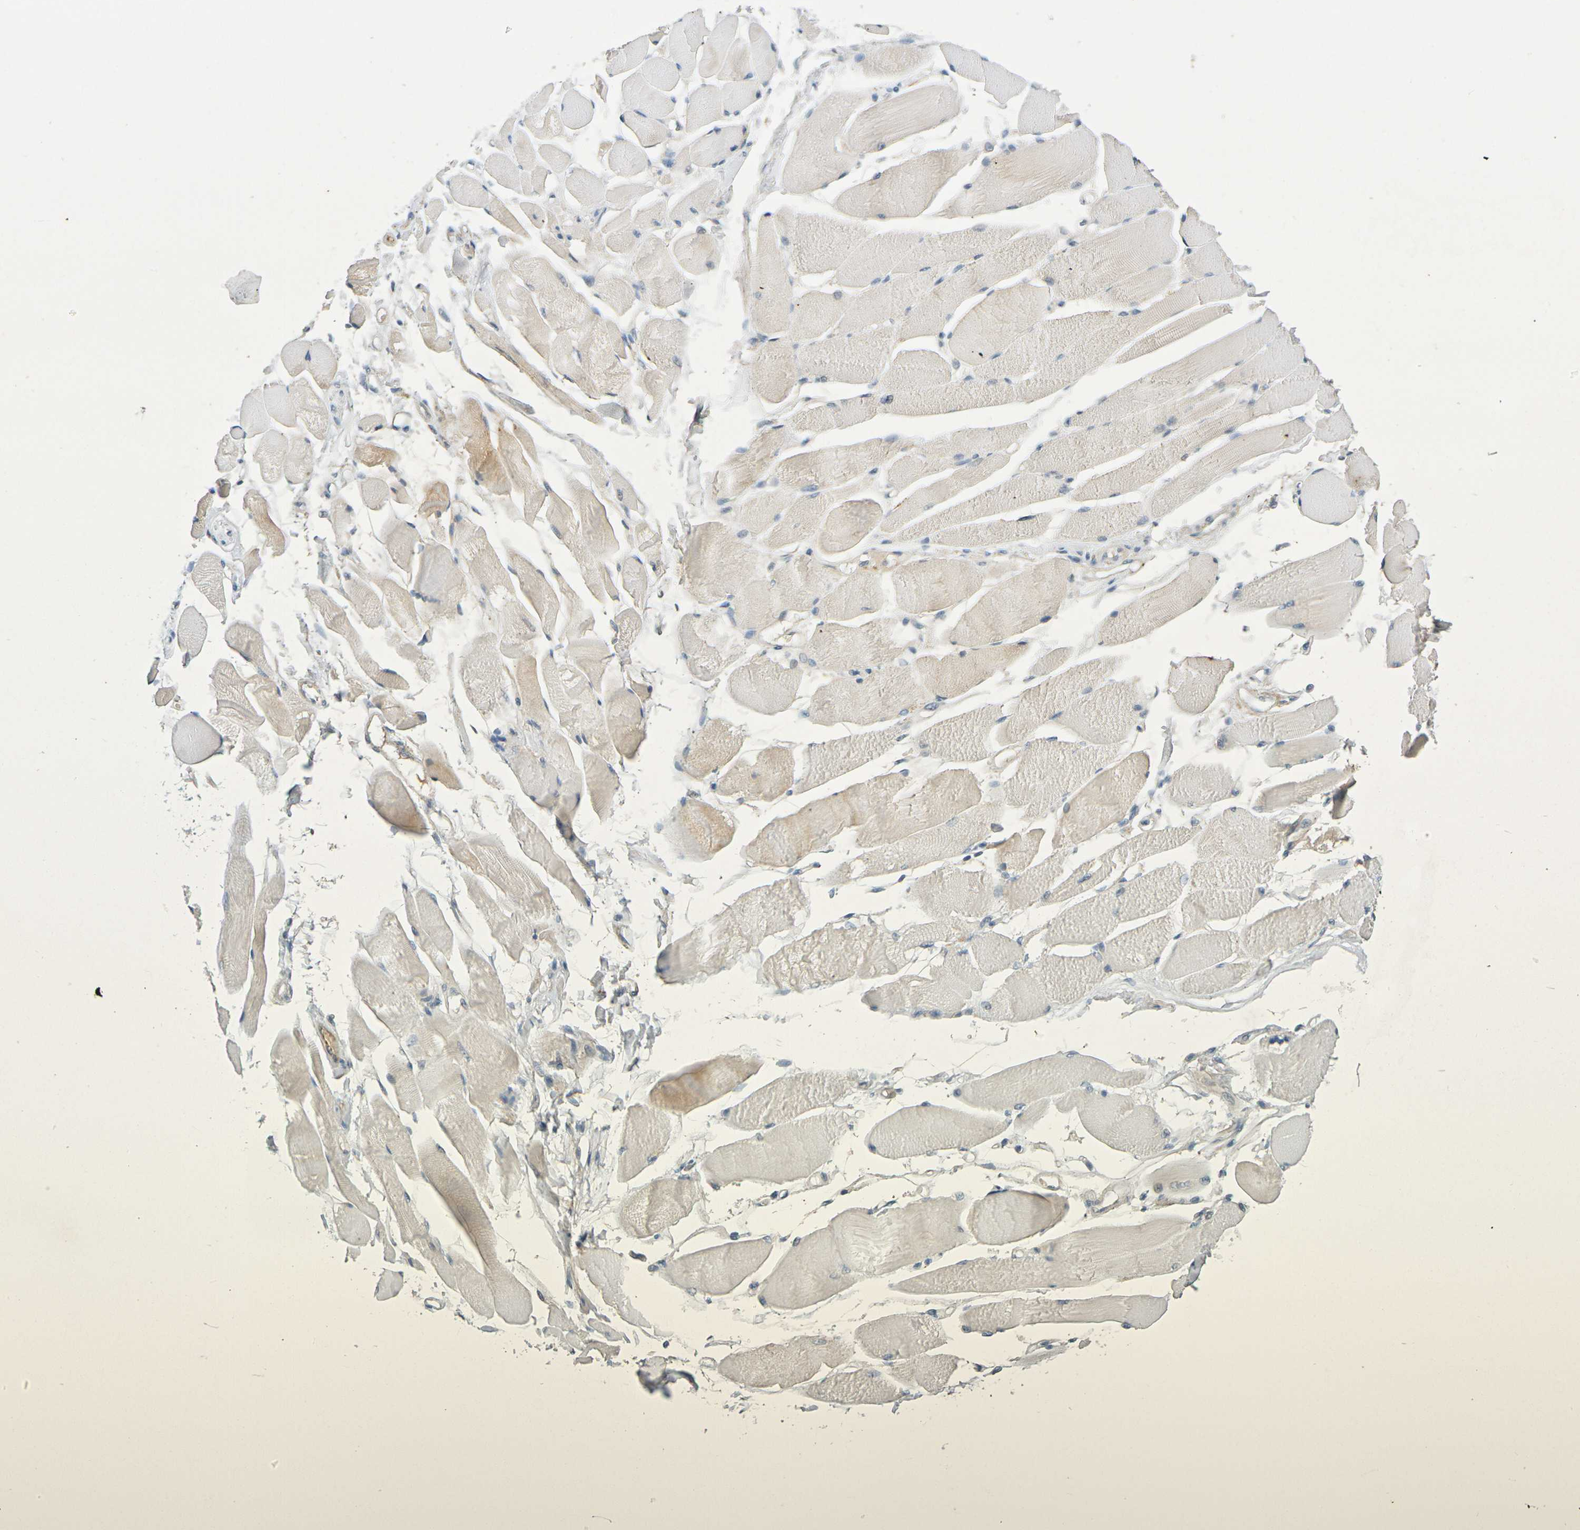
{"staining": {"intensity": "weak", "quantity": "<25%", "location": "cytoplasmic/membranous"}, "tissue": "skeletal muscle", "cell_type": "Myocytes", "image_type": "normal", "snomed": [{"axis": "morphology", "description": "Normal tissue, NOS"}, {"axis": "topography", "description": "Skeletal muscle"}, {"axis": "topography", "description": "Peripheral nerve tissue"}], "caption": "DAB (3,3'-diaminobenzidine) immunohistochemical staining of normal skeletal muscle shows no significant positivity in myocytes.", "gene": "IL10", "patient": {"sex": "female", "age": 84}}